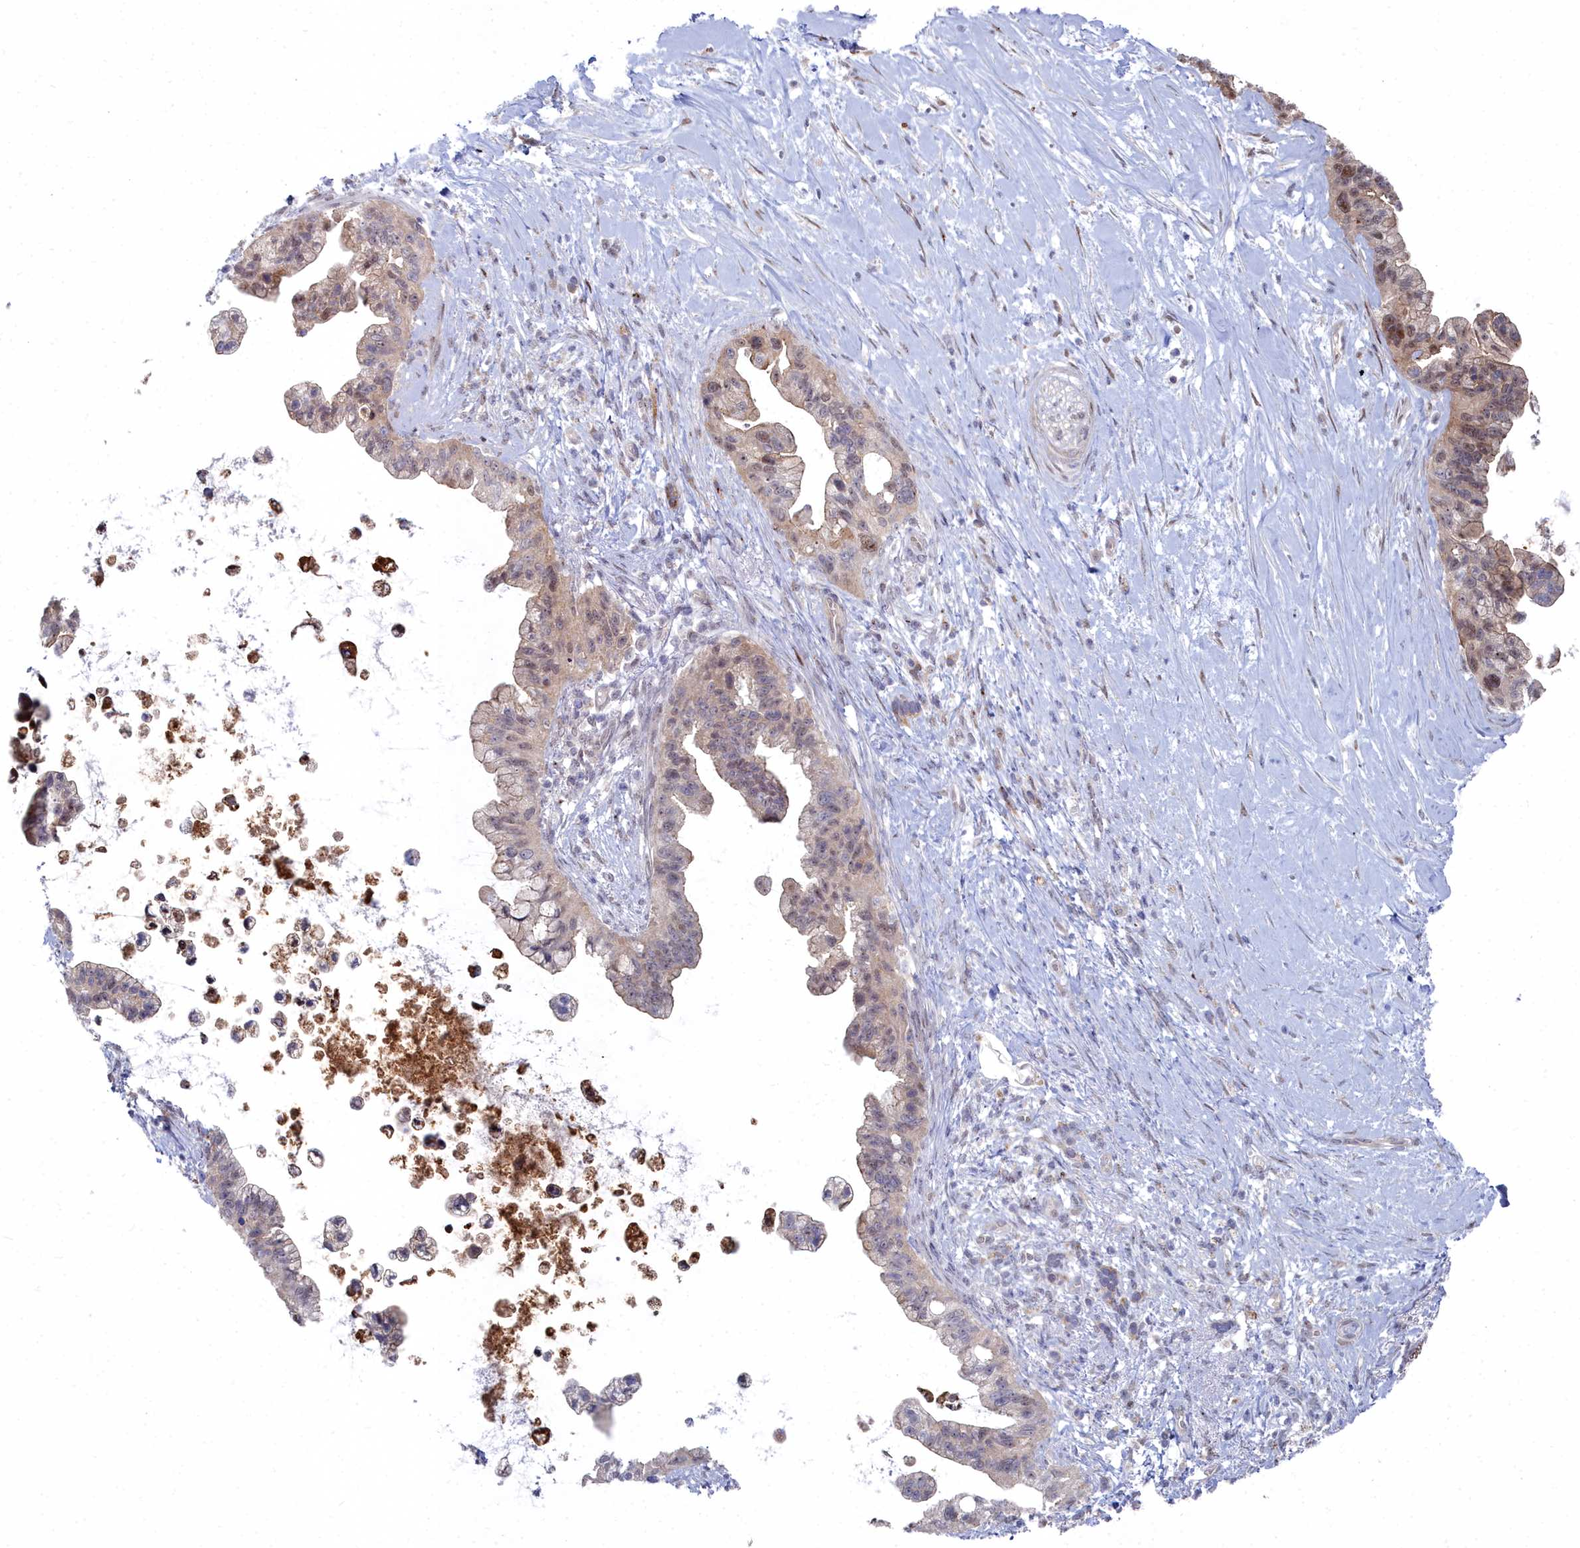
{"staining": {"intensity": "weak", "quantity": "<25%", "location": "nuclear"}, "tissue": "pancreatic cancer", "cell_type": "Tumor cells", "image_type": "cancer", "snomed": [{"axis": "morphology", "description": "Adenocarcinoma, NOS"}, {"axis": "topography", "description": "Pancreas"}], "caption": "Micrograph shows no significant protein staining in tumor cells of pancreatic cancer (adenocarcinoma).", "gene": "RPS27A", "patient": {"sex": "female", "age": 83}}